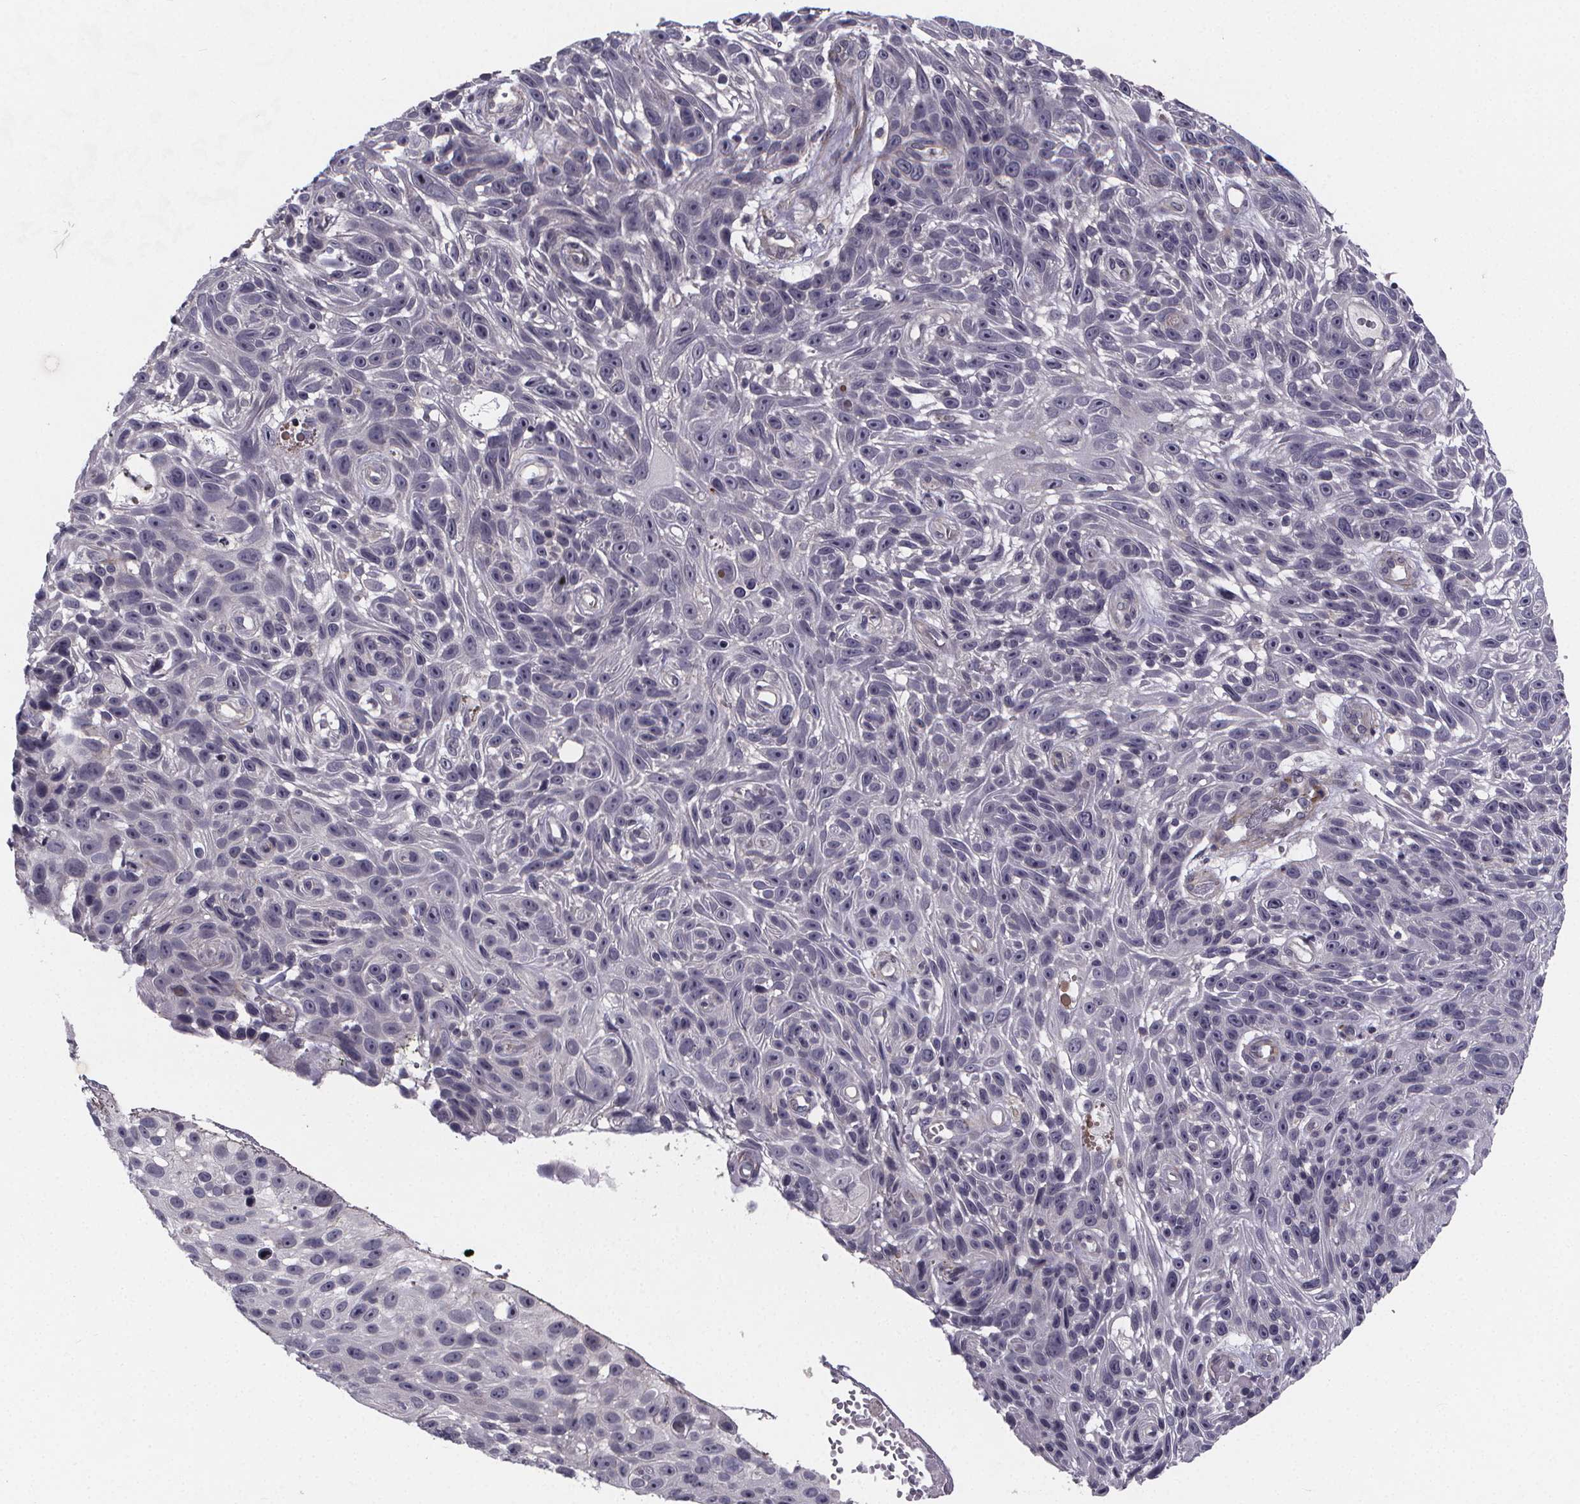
{"staining": {"intensity": "negative", "quantity": "none", "location": "none"}, "tissue": "skin cancer", "cell_type": "Tumor cells", "image_type": "cancer", "snomed": [{"axis": "morphology", "description": "Squamous cell carcinoma, NOS"}, {"axis": "topography", "description": "Skin"}], "caption": "Immunohistochemistry (IHC) of squamous cell carcinoma (skin) exhibits no staining in tumor cells.", "gene": "FBXW2", "patient": {"sex": "male", "age": 82}}